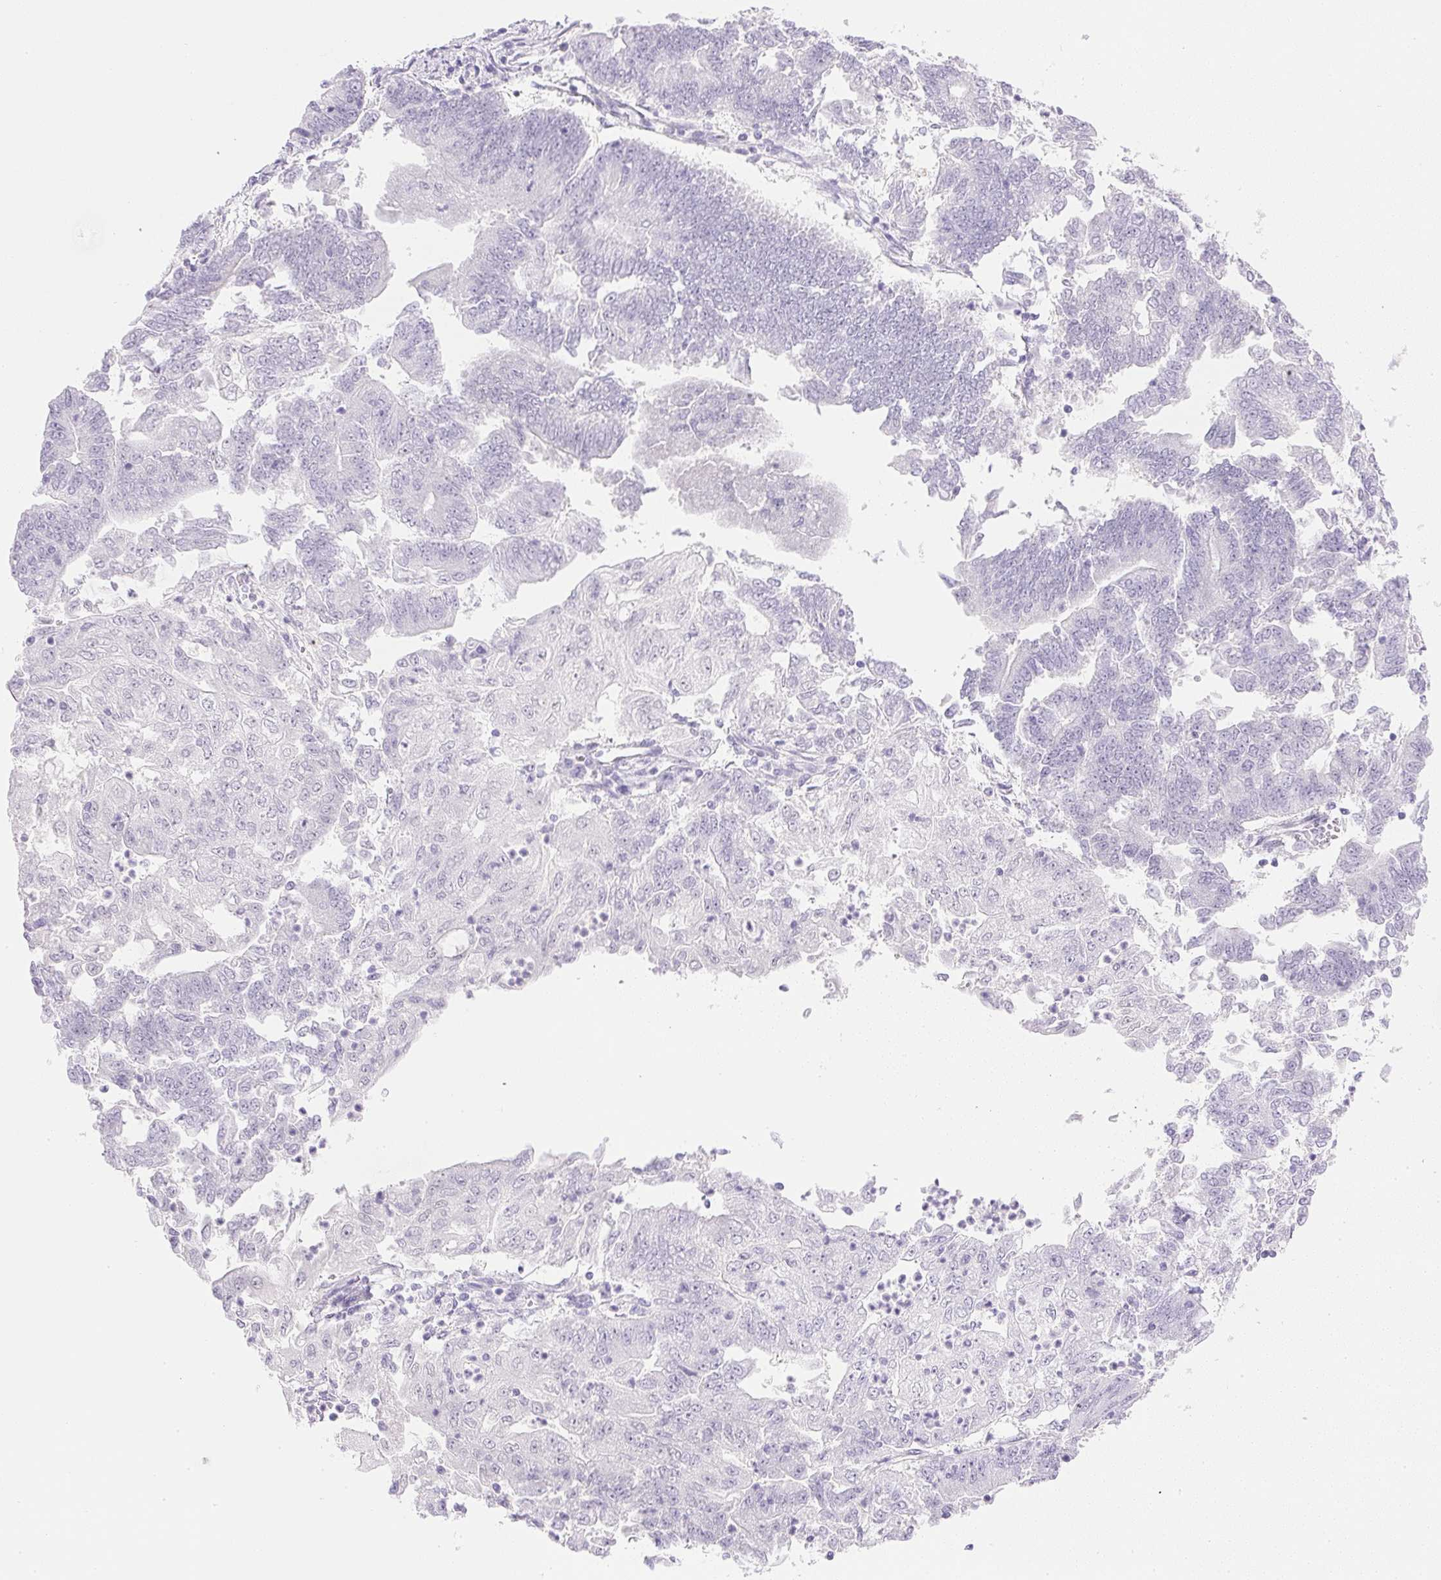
{"staining": {"intensity": "negative", "quantity": "none", "location": "none"}, "tissue": "endometrial cancer", "cell_type": "Tumor cells", "image_type": "cancer", "snomed": [{"axis": "morphology", "description": "Adenocarcinoma, NOS"}, {"axis": "topography", "description": "Endometrium"}], "caption": "A micrograph of human adenocarcinoma (endometrial) is negative for staining in tumor cells.", "gene": "CPB1", "patient": {"sex": "female", "age": 70}}